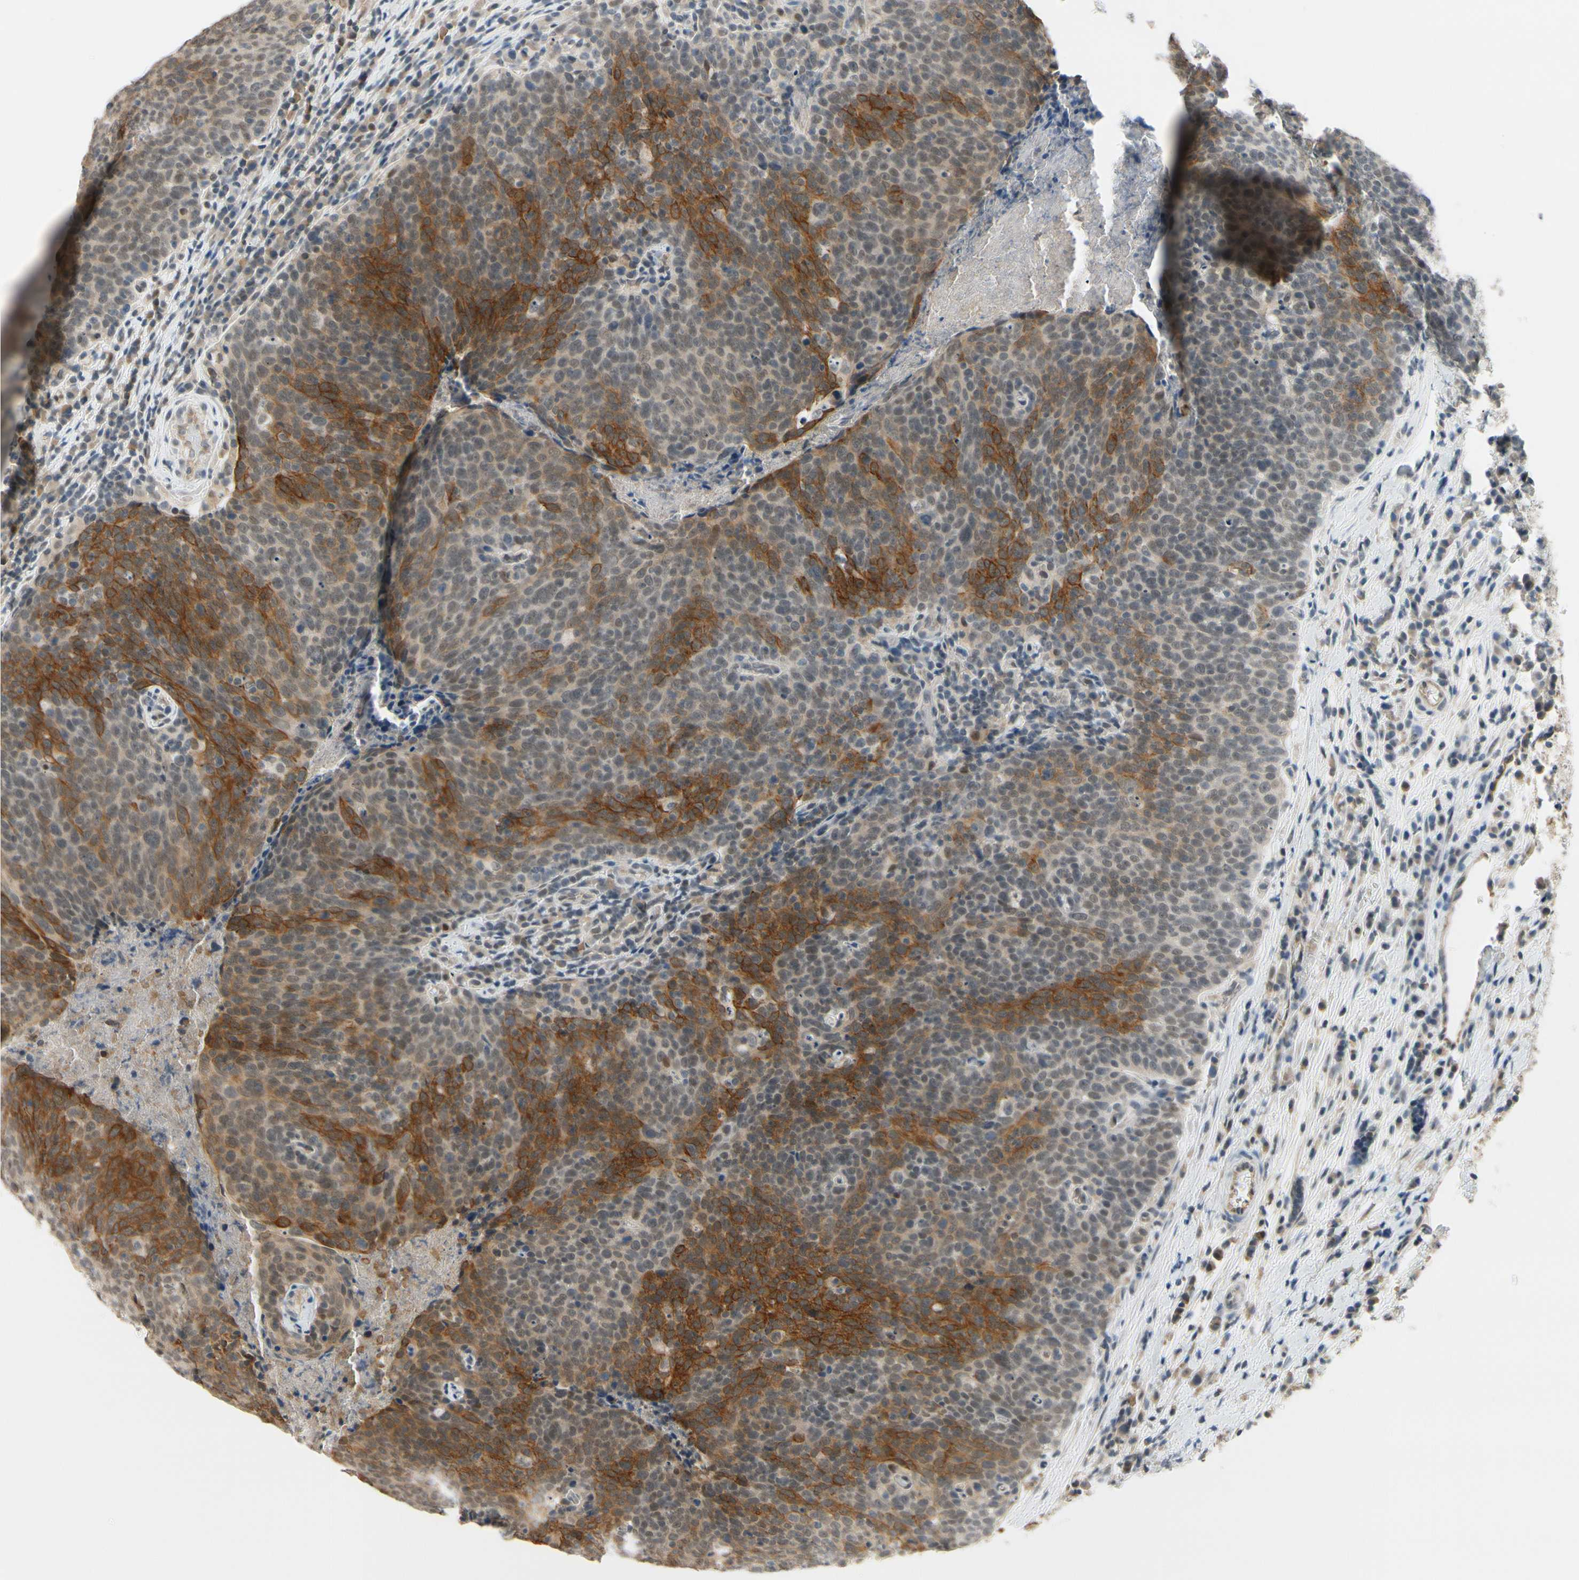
{"staining": {"intensity": "strong", "quantity": "25%-75%", "location": "cytoplasmic/membranous,nuclear"}, "tissue": "head and neck cancer", "cell_type": "Tumor cells", "image_type": "cancer", "snomed": [{"axis": "morphology", "description": "Squamous cell carcinoma, NOS"}, {"axis": "morphology", "description": "Squamous cell carcinoma, metastatic, NOS"}, {"axis": "topography", "description": "Lymph node"}, {"axis": "topography", "description": "Head-Neck"}], "caption": "Strong cytoplasmic/membranous and nuclear positivity is appreciated in approximately 25%-75% of tumor cells in head and neck squamous cell carcinoma.", "gene": "TAF12", "patient": {"sex": "male", "age": 62}}